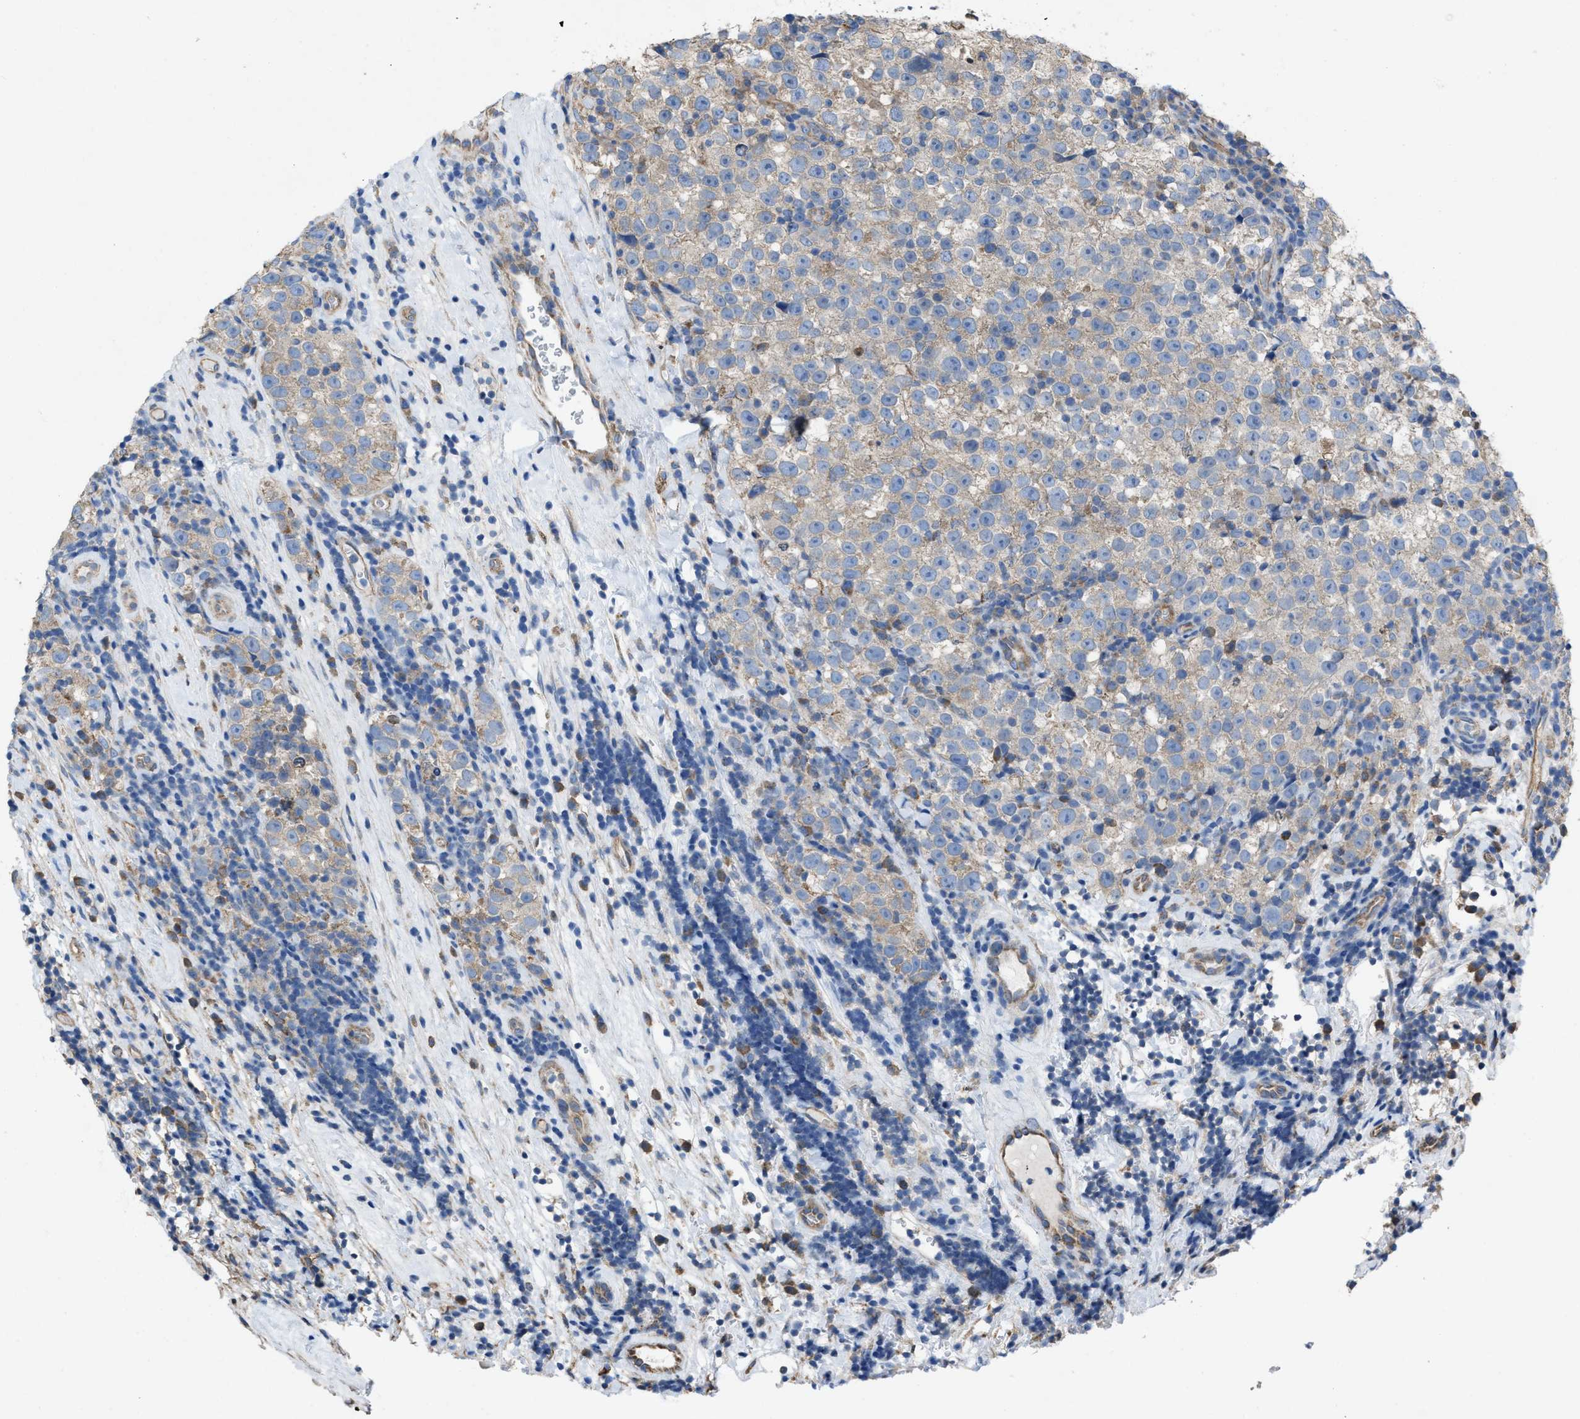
{"staining": {"intensity": "weak", "quantity": "25%-75%", "location": "cytoplasmic/membranous"}, "tissue": "testis cancer", "cell_type": "Tumor cells", "image_type": "cancer", "snomed": [{"axis": "morphology", "description": "Normal tissue, NOS"}, {"axis": "morphology", "description": "Seminoma, NOS"}, {"axis": "topography", "description": "Testis"}], "caption": "A low amount of weak cytoplasmic/membranous positivity is identified in about 25%-75% of tumor cells in testis cancer (seminoma) tissue.", "gene": "DOLPP1", "patient": {"sex": "male", "age": 43}}